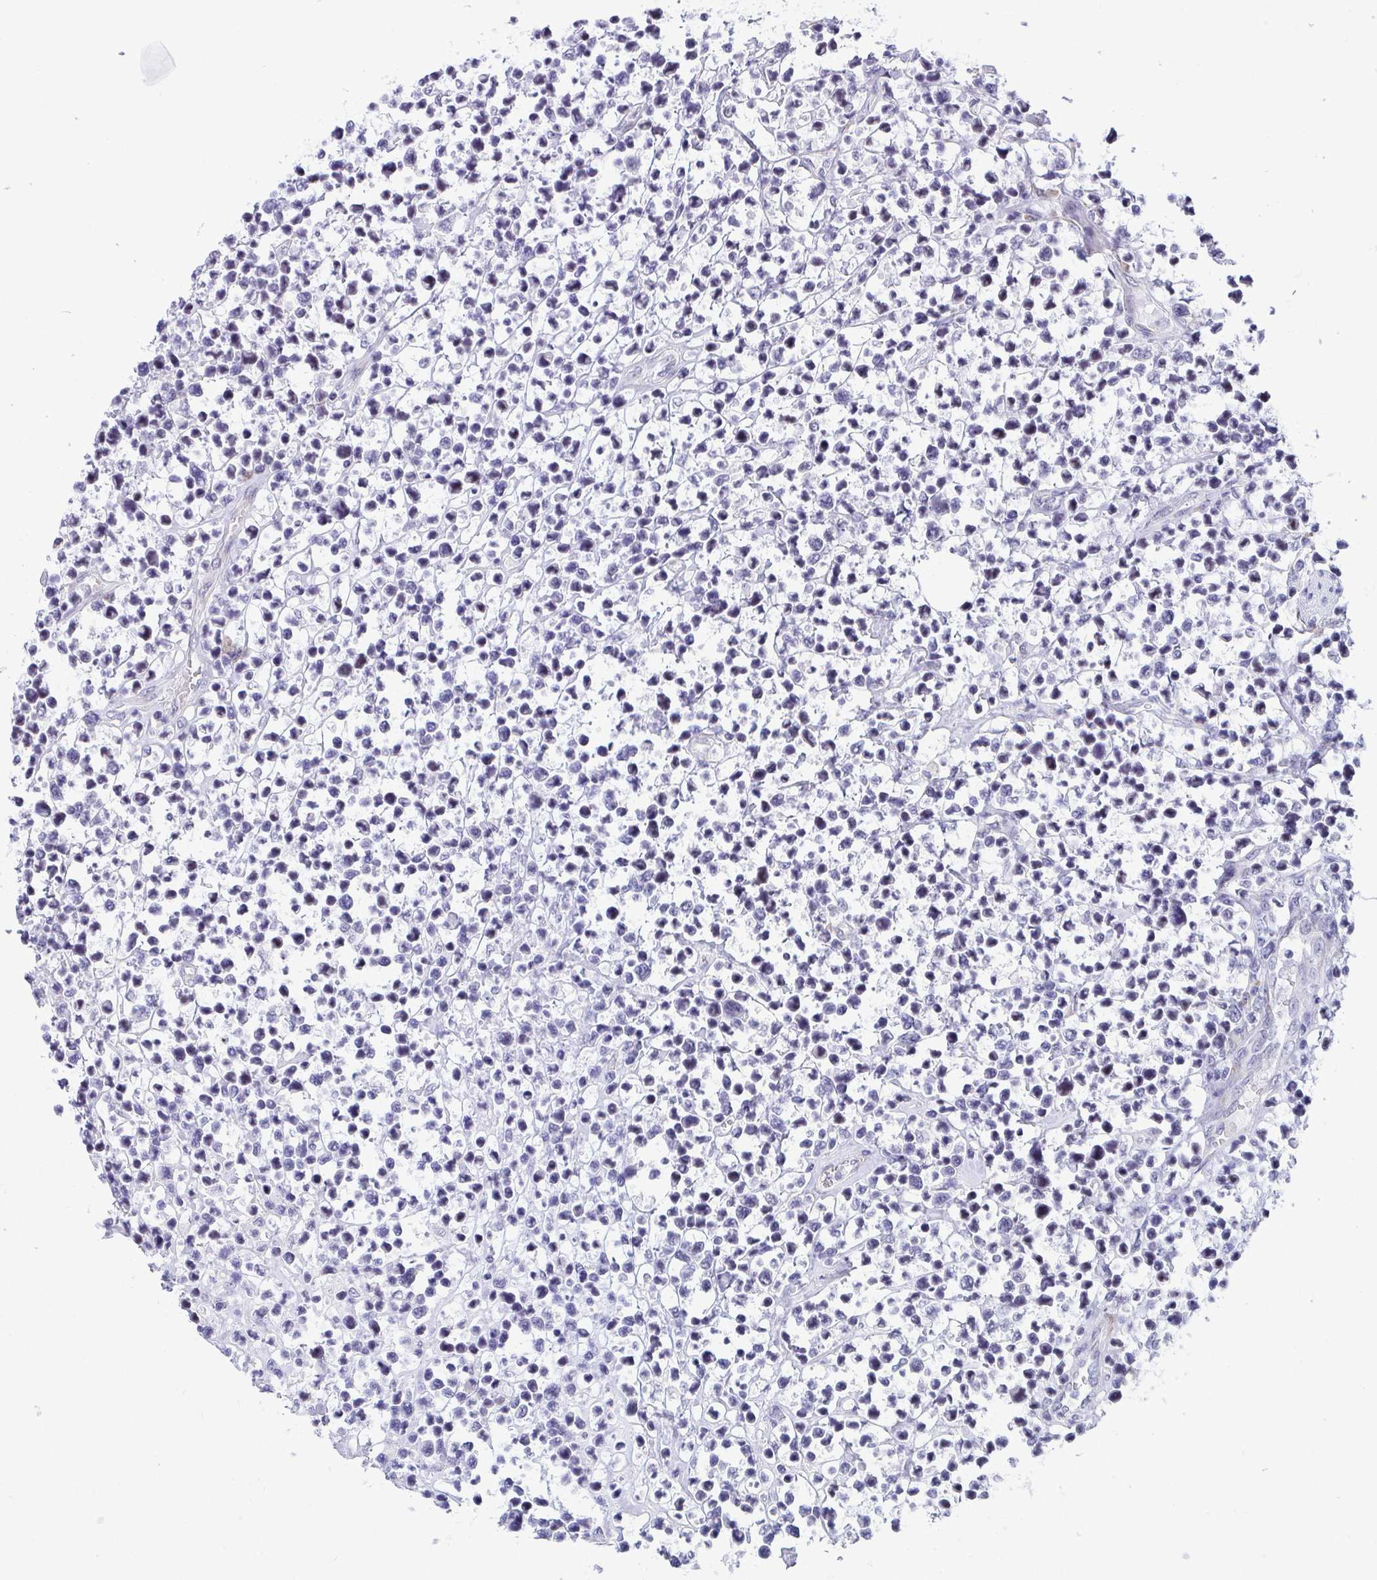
{"staining": {"intensity": "negative", "quantity": "none", "location": "none"}, "tissue": "lymphoma", "cell_type": "Tumor cells", "image_type": "cancer", "snomed": [{"axis": "morphology", "description": "Malignant lymphoma, non-Hodgkin's type, Low grade"}, {"axis": "topography", "description": "Lymph node"}], "caption": "Immunohistochemistry image of human lymphoma stained for a protein (brown), which exhibits no positivity in tumor cells.", "gene": "WDR72", "patient": {"sex": "male", "age": 60}}